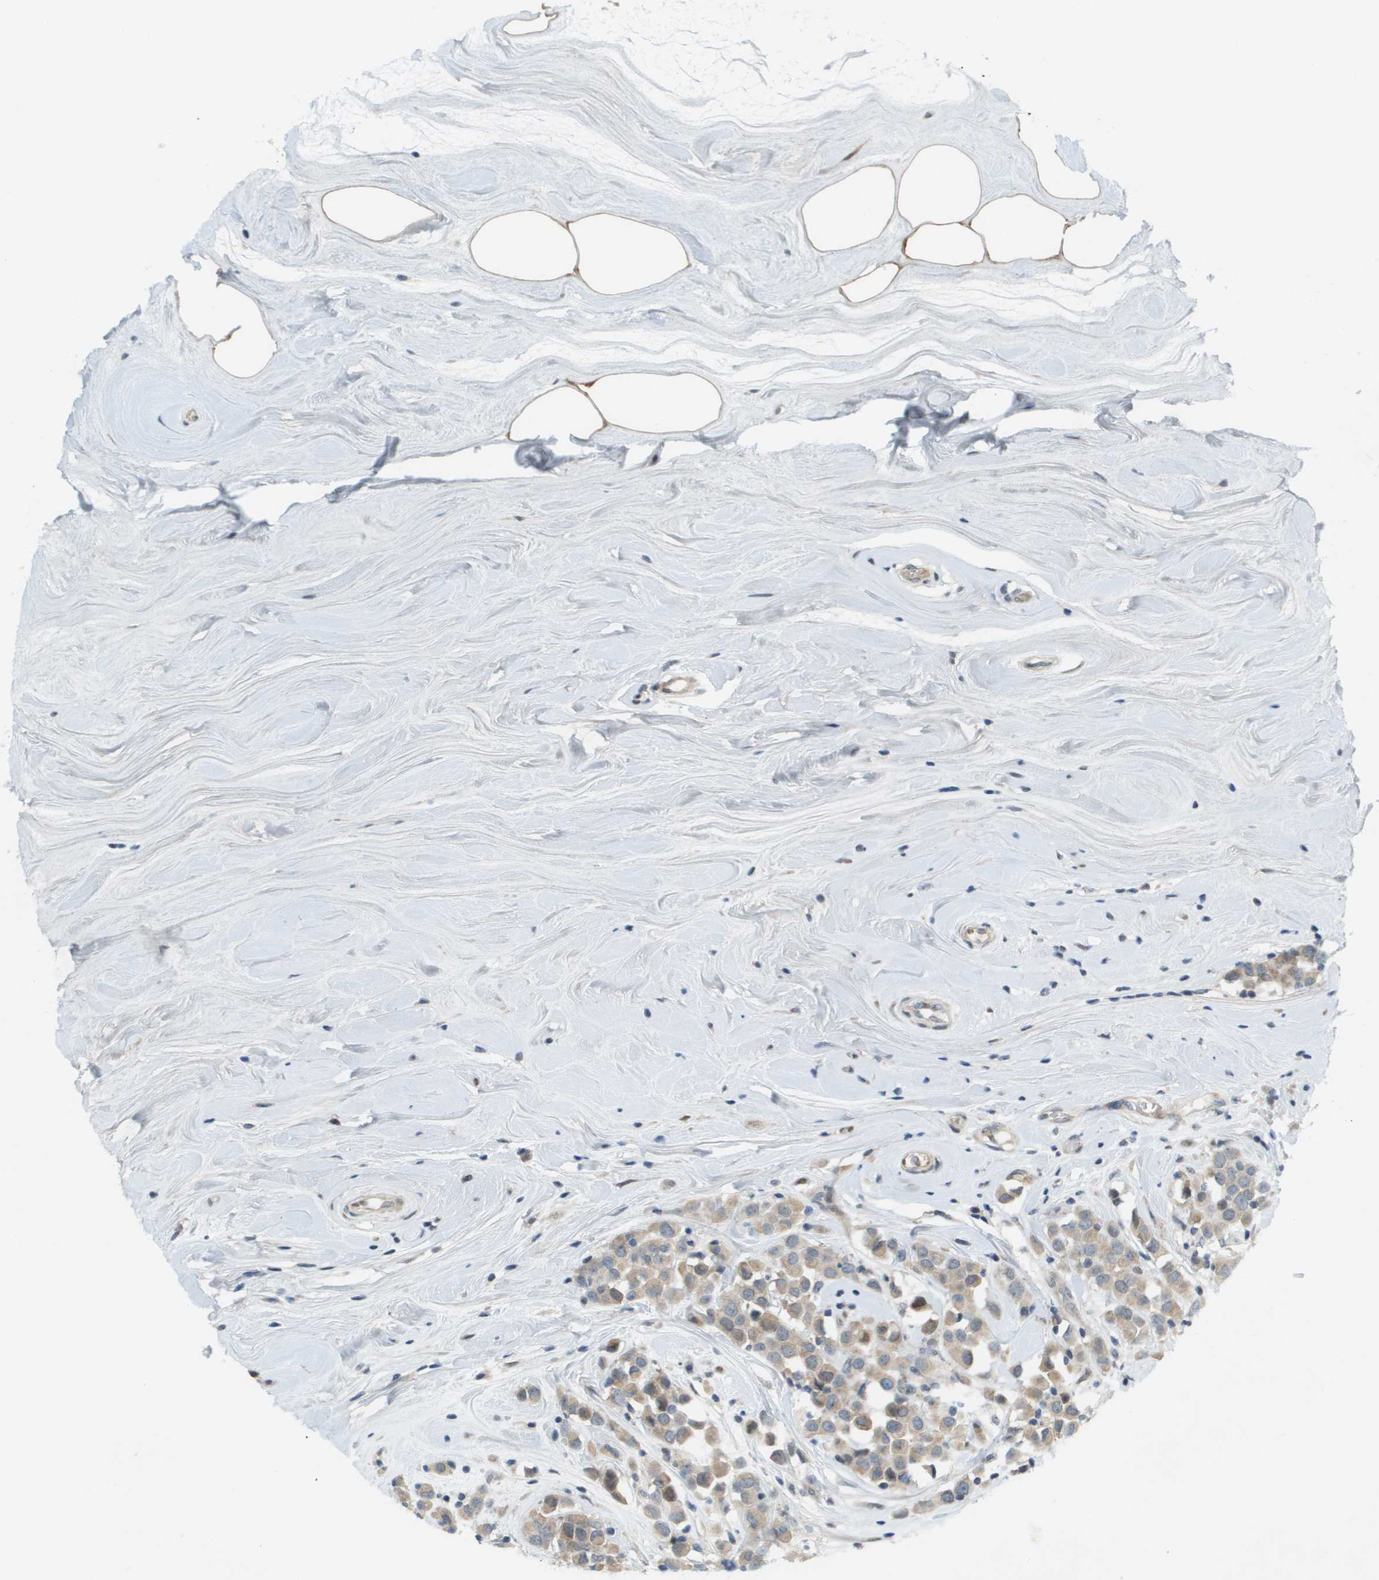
{"staining": {"intensity": "weak", "quantity": ">75%", "location": "cytoplasmic/membranous"}, "tissue": "breast cancer", "cell_type": "Tumor cells", "image_type": "cancer", "snomed": [{"axis": "morphology", "description": "Duct carcinoma"}, {"axis": "topography", "description": "Breast"}], "caption": "Brown immunohistochemical staining in human breast intraductal carcinoma demonstrates weak cytoplasmic/membranous expression in approximately >75% of tumor cells.", "gene": "CACNB4", "patient": {"sex": "female", "age": 61}}